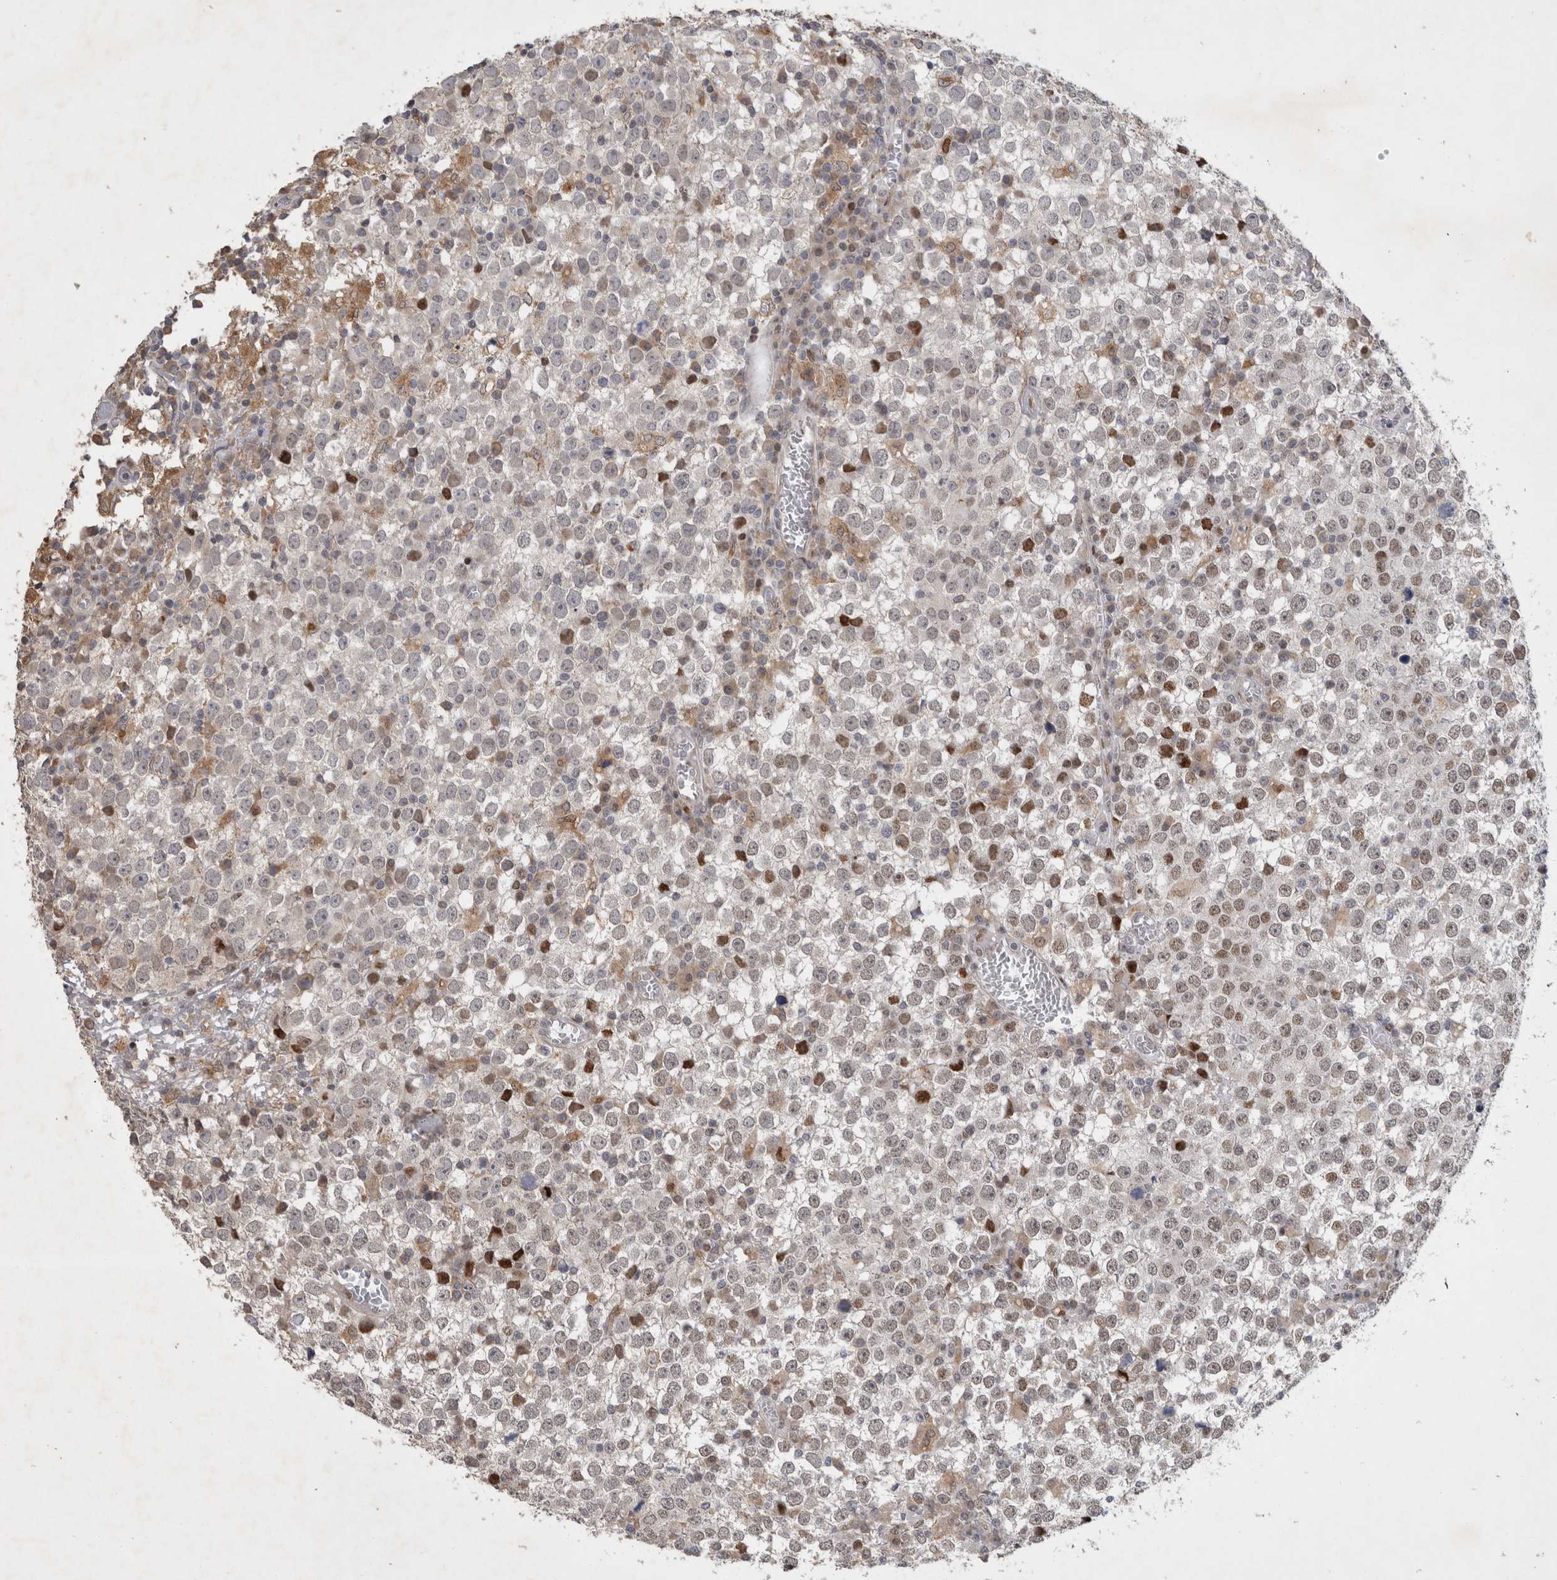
{"staining": {"intensity": "moderate", "quantity": "<25%", "location": "nuclear"}, "tissue": "testis cancer", "cell_type": "Tumor cells", "image_type": "cancer", "snomed": [{"axis": "morphology", "description": "Seminoma, NOS"}, {"axis": "topography", "description": "Testis"}], "caption": "Moderate nuclear staining is present in approximately <25% of tumor cells in testis cancer. Using DAB (3,3'-diaminobenzidine) (brown) and hematoxylin (blue) stains, captured at high magnification using brightfield microscopy.", "gene": "C8orf58", "patient": {"sex": "male", "age": 65}}